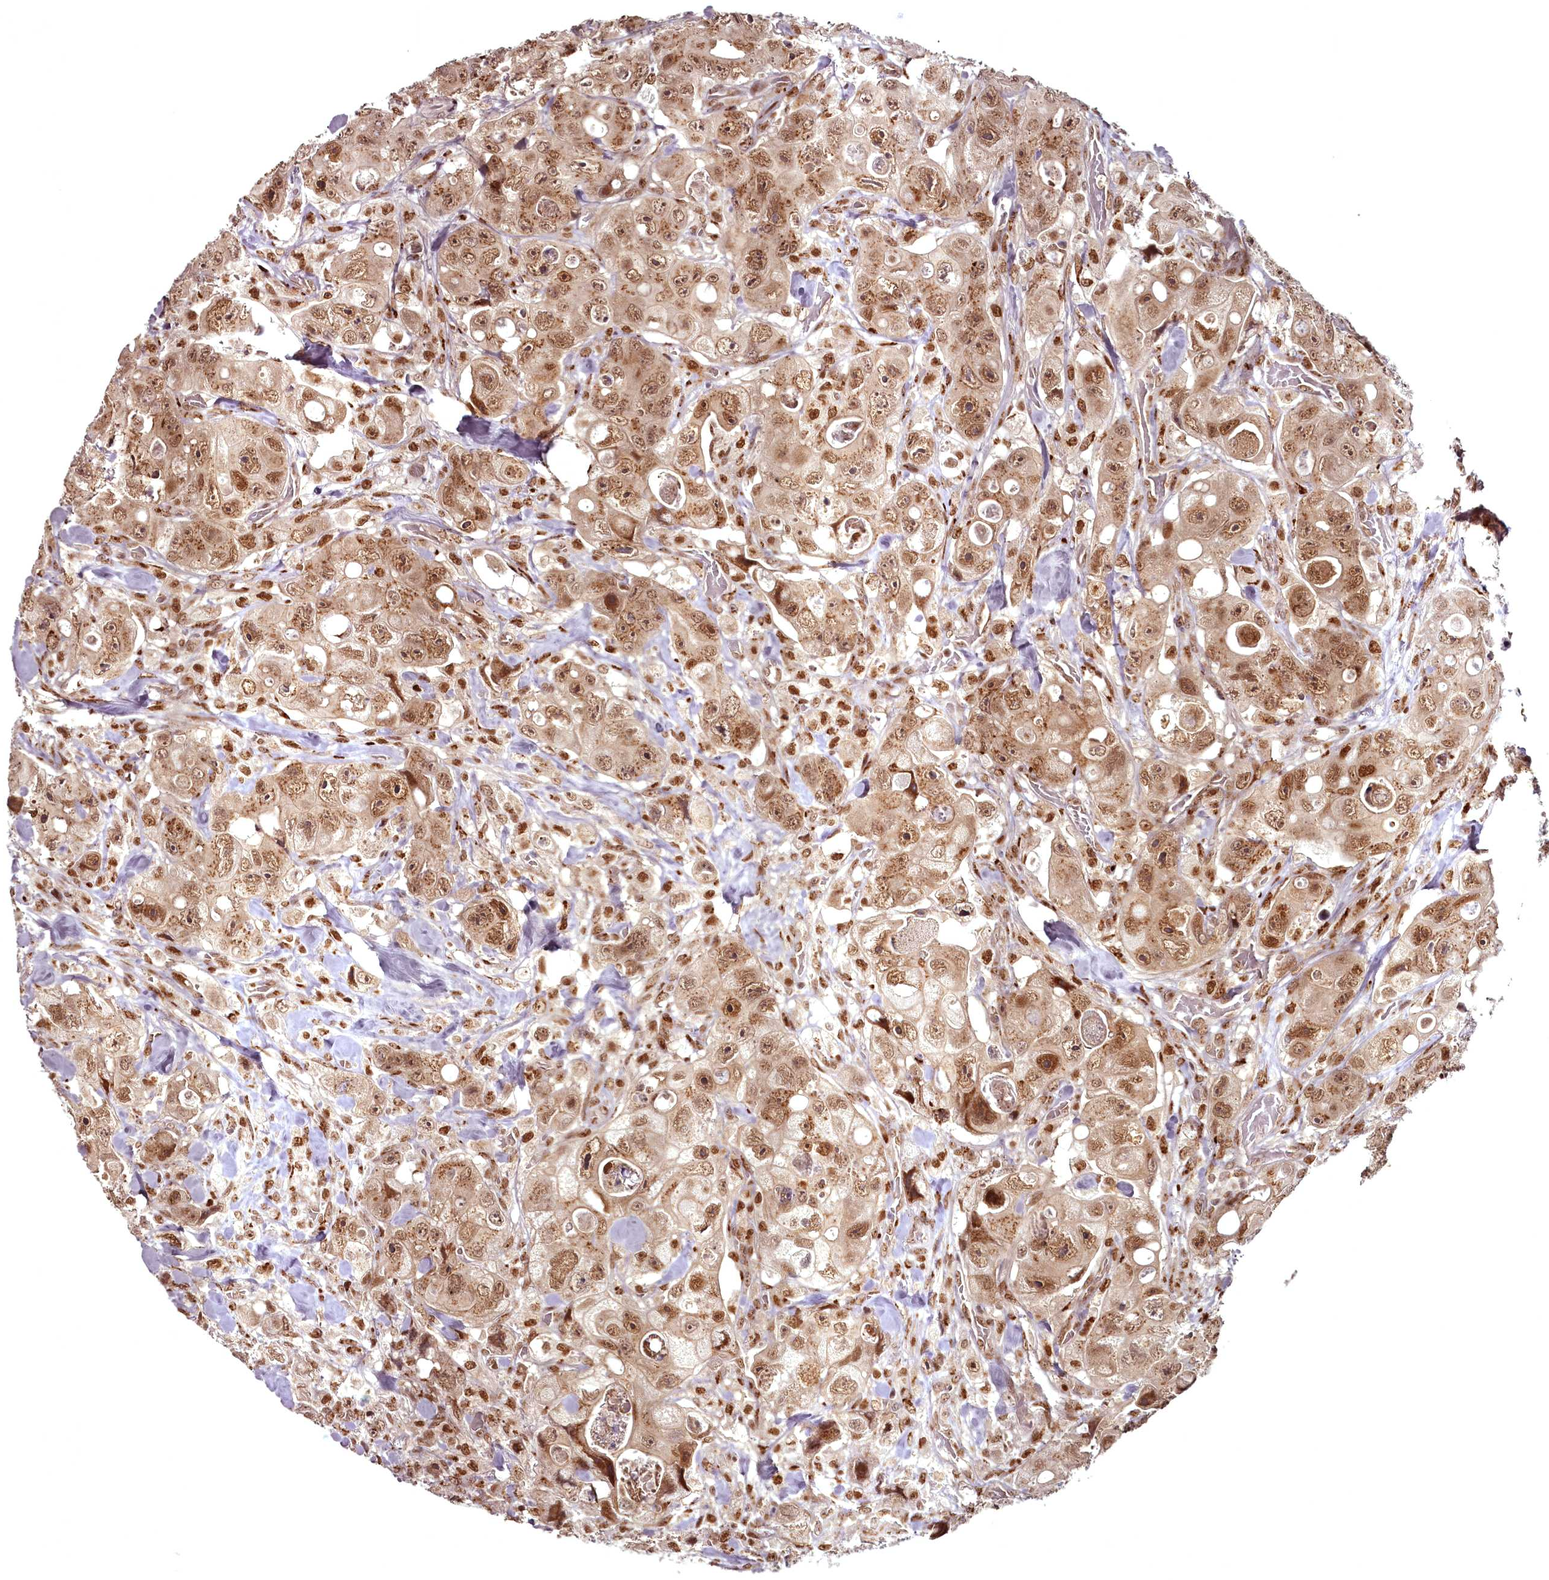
{"staining": {"intensity": "moderate", "quantity": ">75%", "location": "cytoplasmic/membranous,nuclear"}, "tissue": "colorectal cancer", "cell_type": "Tumor cells", "image_type": "cancer", "snomed": [{"axis": "morphology", "description": "Adenocarcinoma, NOS"}, {"axis": "topography", "description": "Colon"}], "caption": "Human colorectal cancer stained with a brown dye reveals moderate cytoplasmic/membranous and nuclear positive positivity in about >75% of tumor cells.", "gene": "CEP83", "patient": {"sex": "female", "age": 46}}